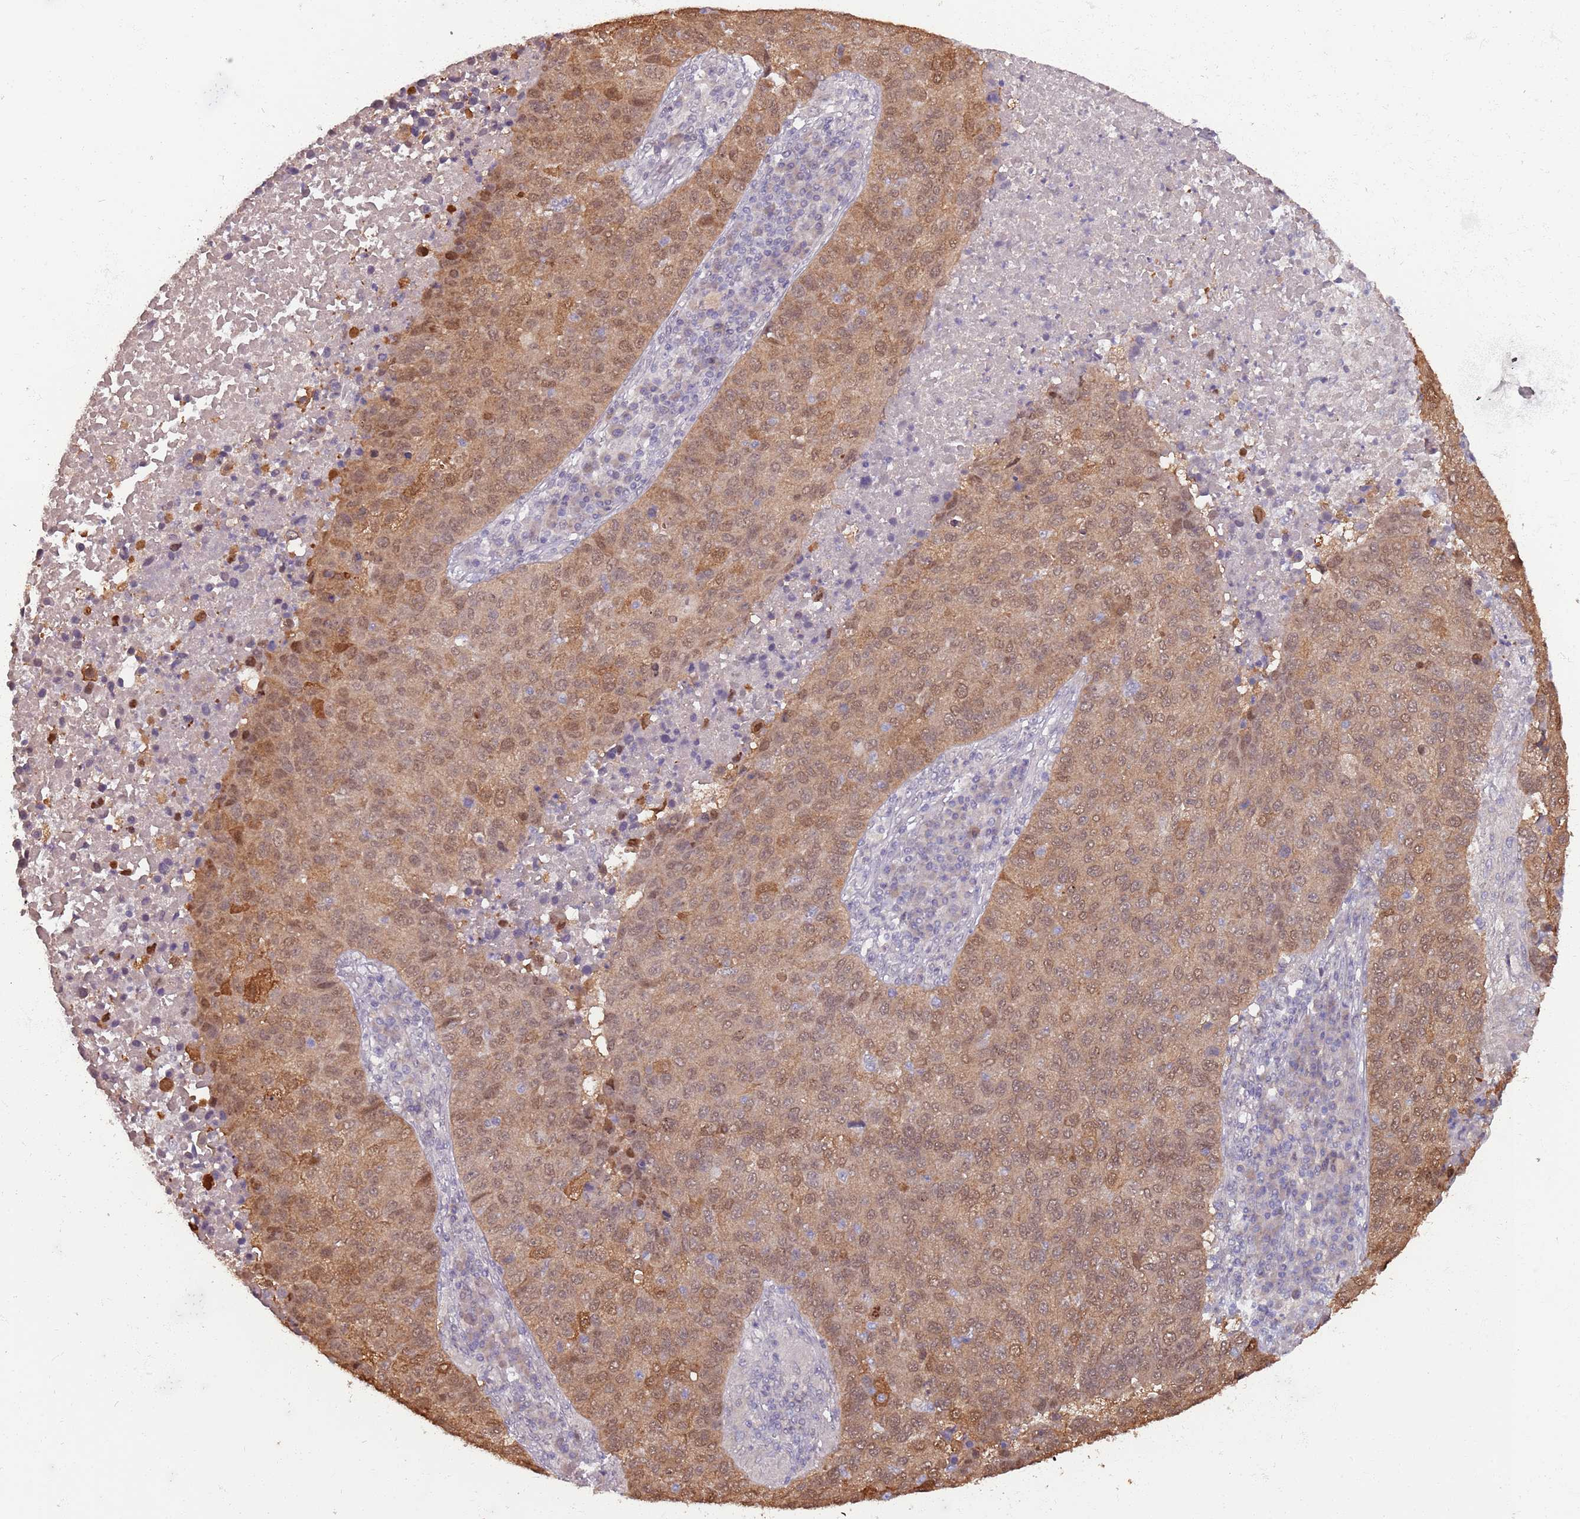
{"staining": {"intensity": "moderate", "quantity": "25%-75%", "location": "cytoplasmic/membranous,nuclear"}, "tissue": "lung cancer", "cell_type": "Tumor cells", "image_type": "cancer", "snomed": [{"axis": "morphology", "description": "Squamous cell carcinoma, NOS"}, {"axis": "topography", "description": "Lung"}], "caption": "IHC micrograph of human lung cancer (squamous cell carcinoma) stained for a protein (brown), which exhibits medium levels of moderate cytoplasmic/membranous and nuclear expression in approximately 25%-75% of tumor cells.", "gene": "ZBTB5", "patient": {"sex": "male", "age": 73}}